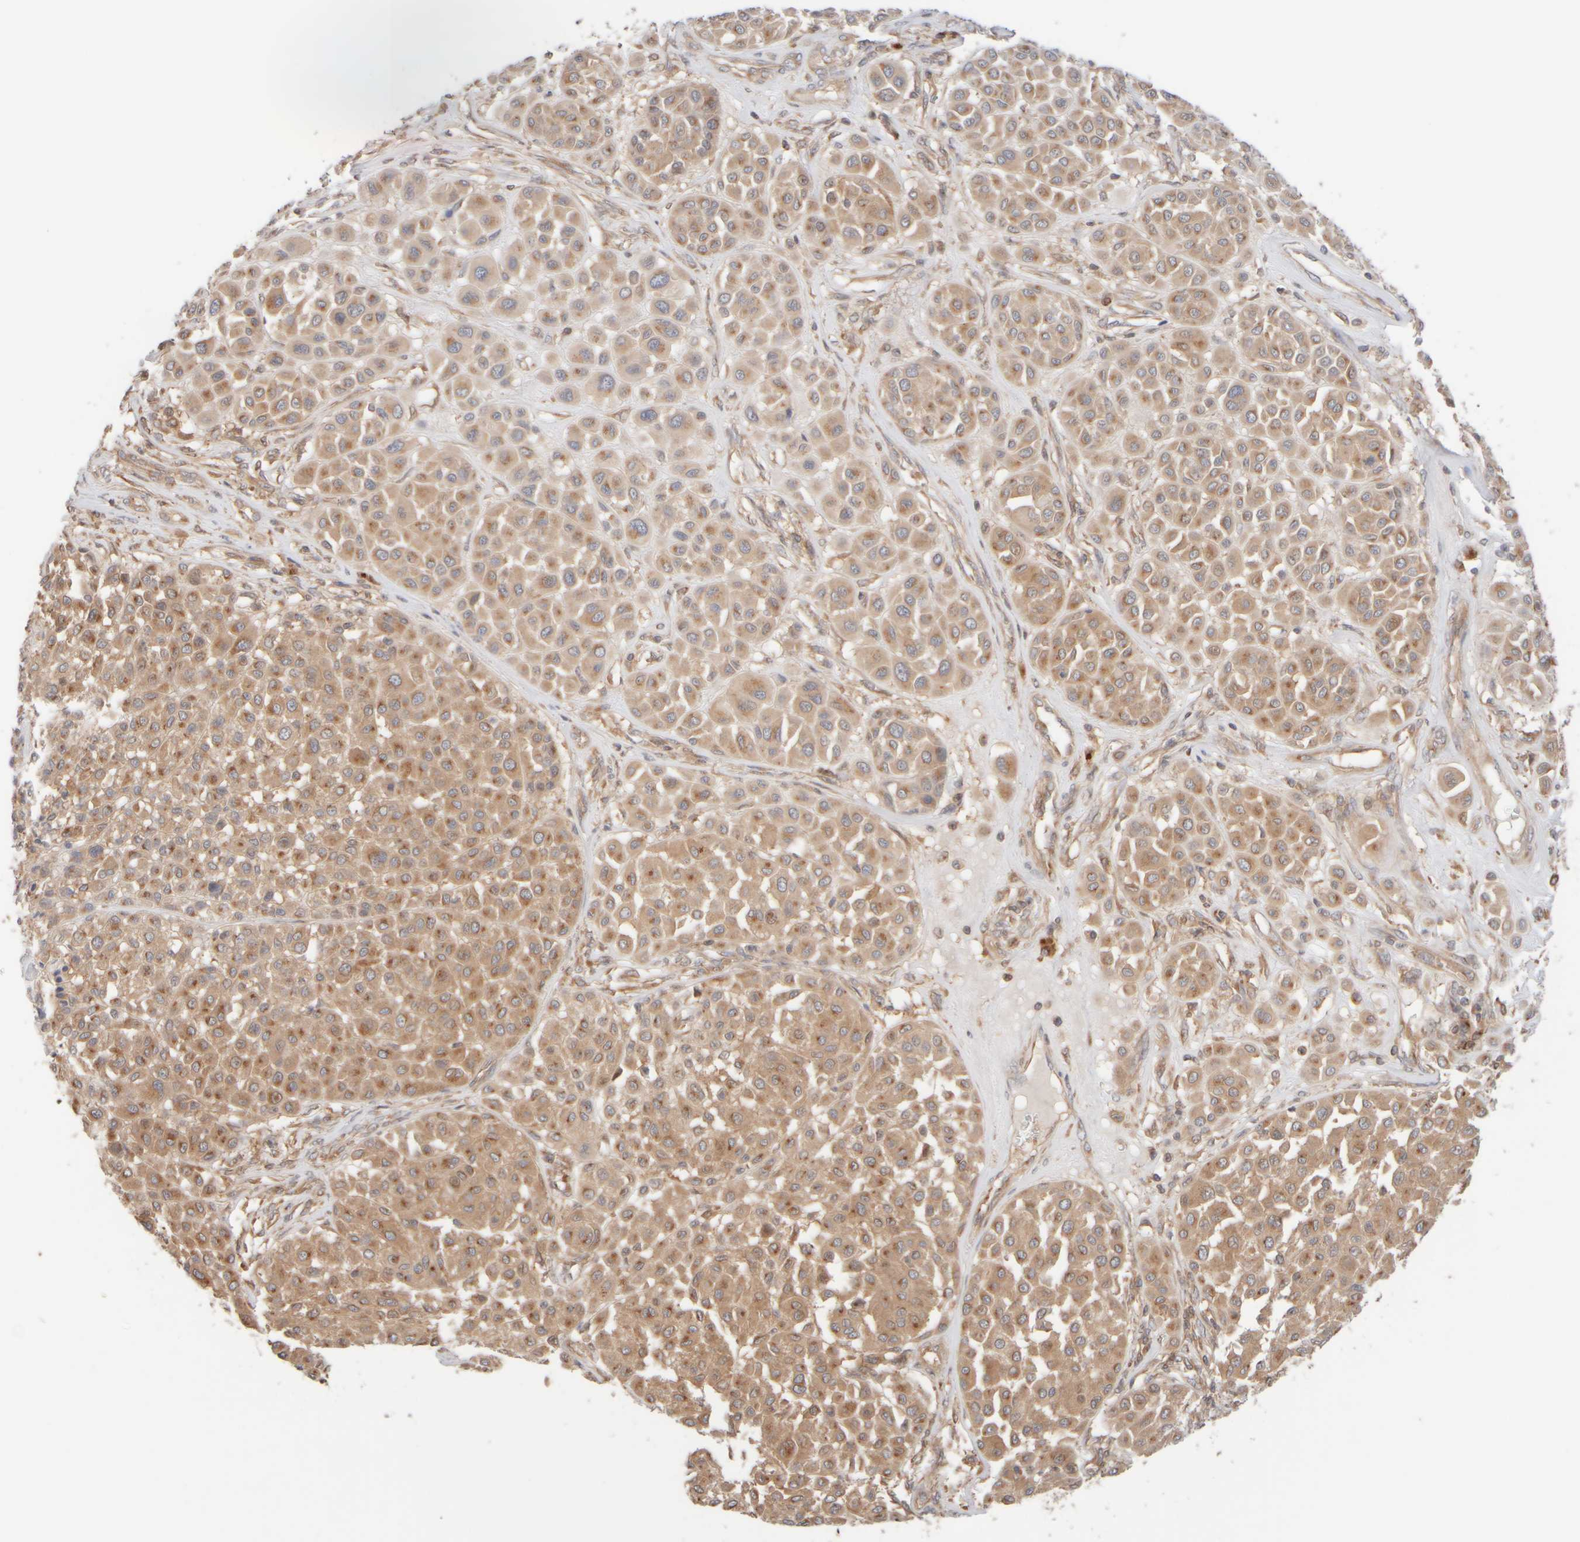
{"staining": {"intensity": "moderate", "quantity": ">75%", "location": "cytoplasmic/membranous"}, "tissue": "melanoma", "cell_type": "Tumor cells", "image_type": "cancer", "snomed": [{"axis": "morphology", "description": "Malignant melanoma, Metastatic site"}, {"axis": "topography", "description": "Soft tissue"}], "caption": "Melanoma stained for a protein (brown) displays moderate cytoplasmic/membranous positive expression in about >75% of tumor cells.", "gene": "RABEP1", "patient": {"sex": "male", "age": 41}}